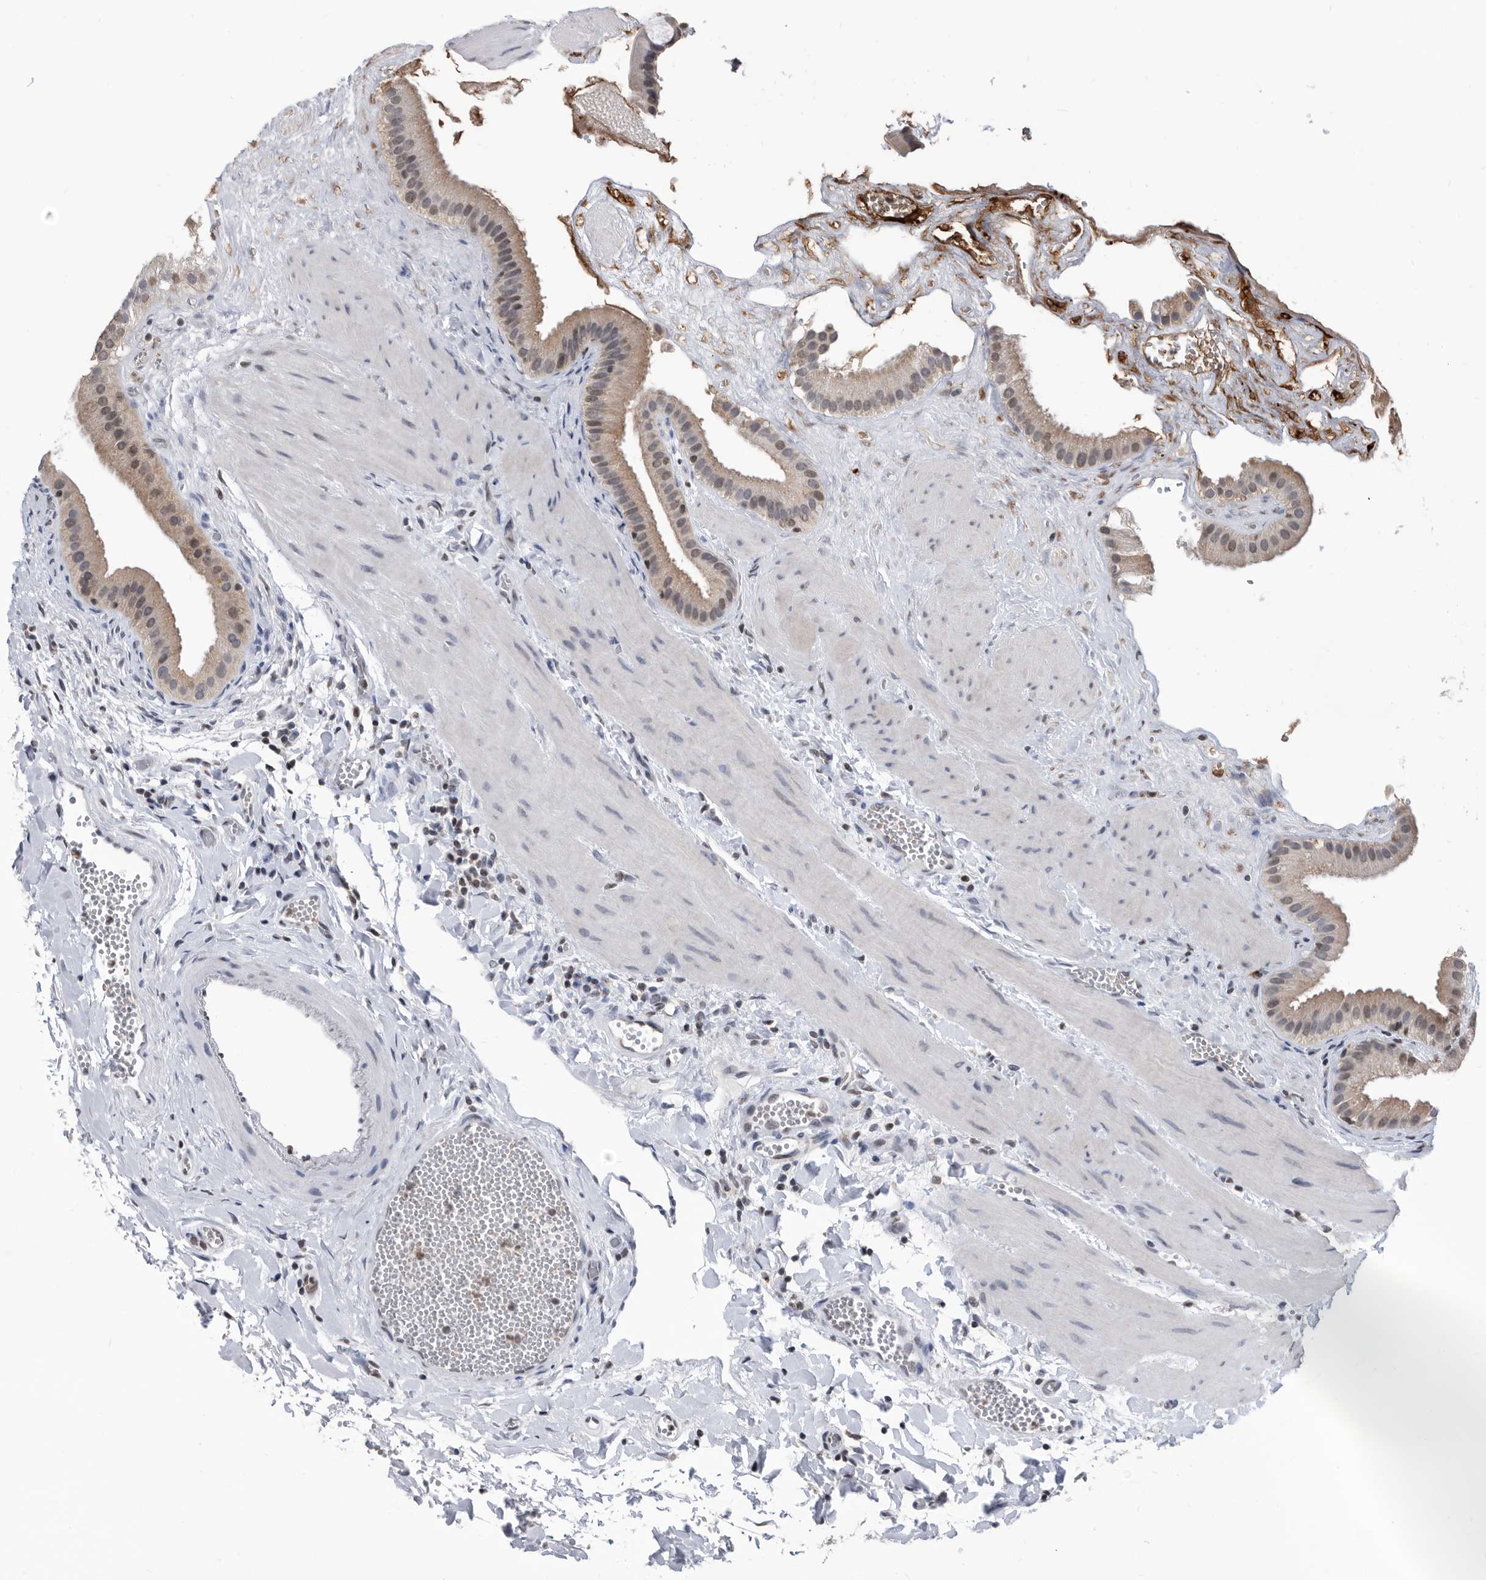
{"staining": {"intensity": "moderate", "quantity": ">75%", "location": "cytoplasmic/membranous"}, "tissue": "gallbladder", "cell_type": "Glandular cells", "image_type": "normal", "snomed": [{"axis": "morphology", "description": "Normal tissue, NOS"}, {"axis": "topography", "description": "Gallbladder"}], "caption": "Immunohistochemistry (DAB) staining of normal human gallbladder exhibits moderate cytoplasmic/membranous protein expression in approximately >75% of glandular cells. (Brightfield microscopy of DAB IHC at high magnification).", "gene": "TSTD1", "patient": {"sex": "male", "age": 55}}